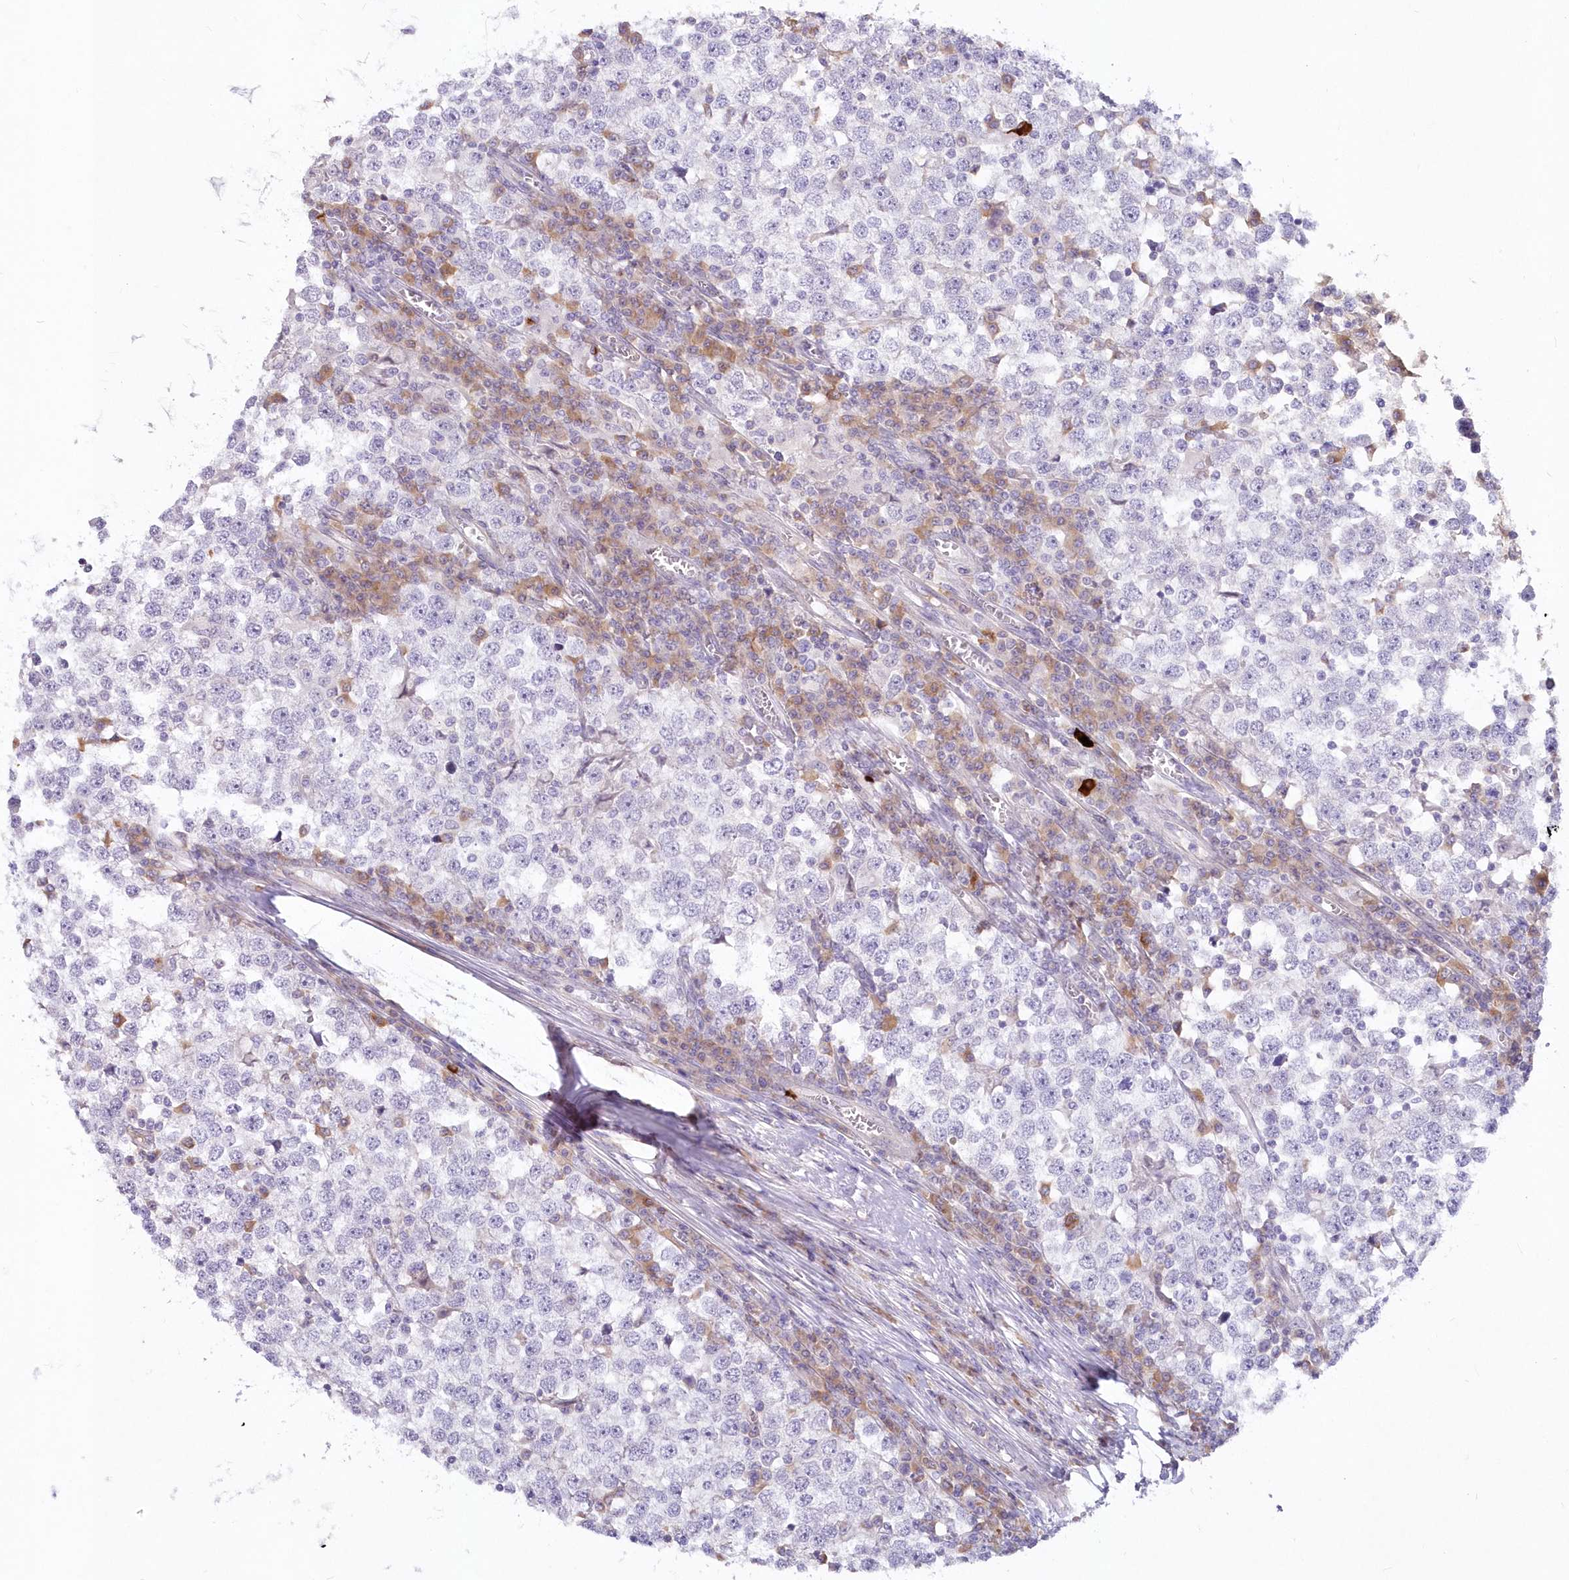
{"staining": {"intensity": "negative", "quantity": "none", "location": "none"}, "tissue": "testis cancer", "cell_type": "Tumor cells", "image_type": "cancer", "snomed": [{"axis": "morphology", "description": "Seminoma, NOS"}, {"axis": "topography", "description": "Testis"}], "caption": "High power microscopy photomicrograph of an IHC histopathology image of testis cancer (seminoma), revealing no significant expression in tumor cells. (IHC, brightfield microscopy, high magnification).", "gene": "SNED1", "patient": {"sex": "male", "age": 65}}